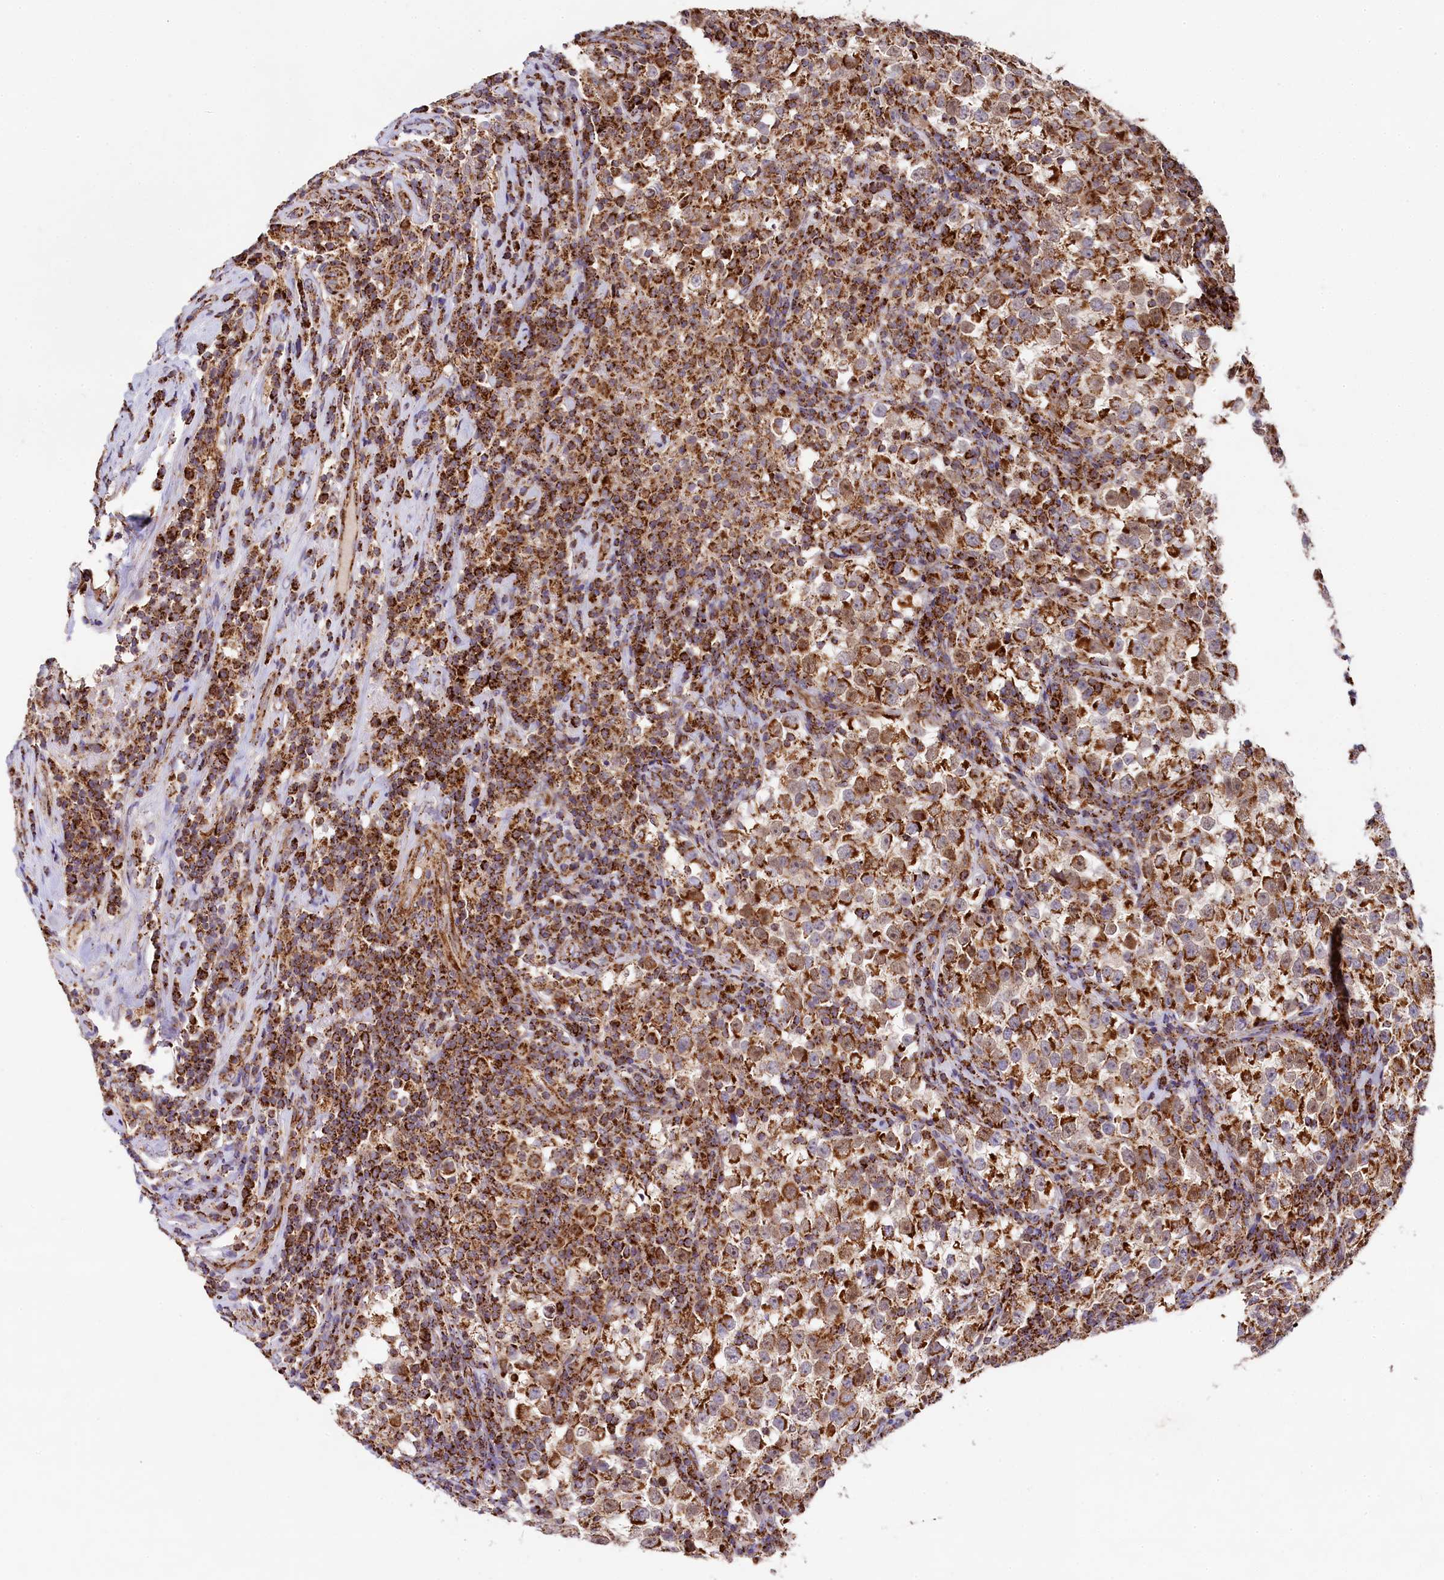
{"staining": {"intensity": "strong", "quantity": ">75%", "location": "cytoplasmic/membranous"}, "tissue": "testis cancer", "cell_type": "Tumor cells", "image_type": "cancer", "snomed": [{"axis": "morphology", "description": "Normal tissue, NOS"}, {"axis": "morphology", "description": "Seminoma, NOS"}, {"axis": "topography", "description": "Testis"}], "caption": "The image shows immunohistochemical staining of testis cancer (seminoma). There is strong cytoplasmic/membranous expression is present in about >75% of tumor cells. Nuclei are stained in blue.", "gene": "CLYBL", "patient": {"sex": "male", "age": 43}}